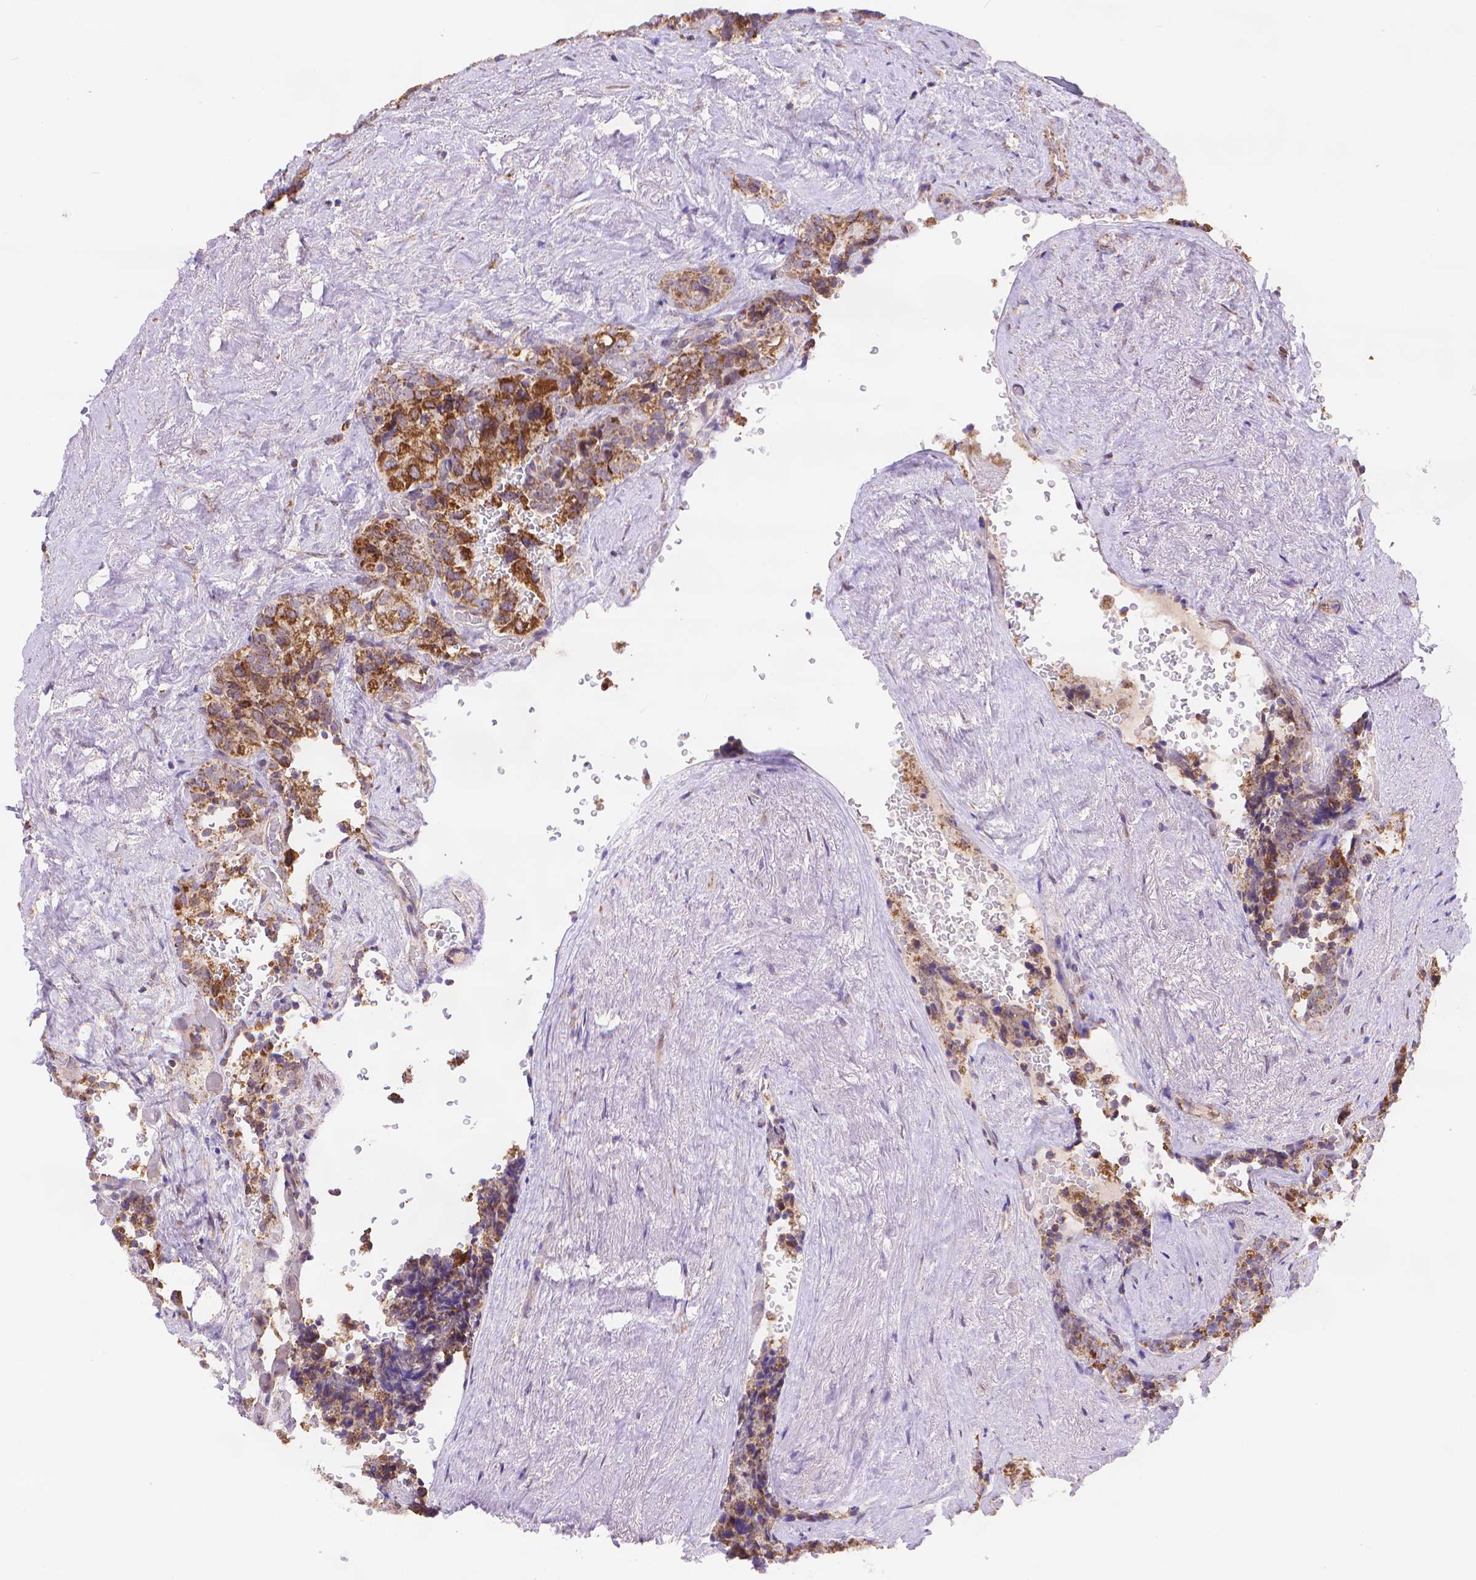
{"staining": {"intensity": "strong", "quantity": "25%-75%", "location": "cytoplasmic/membranous"}, "tissue": "seminal vesicle", "cell_type": "Glandular cells", "image_type": "normal", "snomed": [{"axis": "morphology", "description": "Normal tissue, NOS"}, {"axis": "topography", "description": "Seminal veicle"}], "caption": "Immunohistochemical staining of benign seminal vesicle exhibits strong cytoplasmic/membranous protein positivity in about 25%-75% of glandular cells. The staining is performed using DAB brown chromogen to label protein expression. The nuclei are counter-stained blue using hematoxylin.", "gene": "CYYR1", "patient": {"sex": "male", "age": 69}}